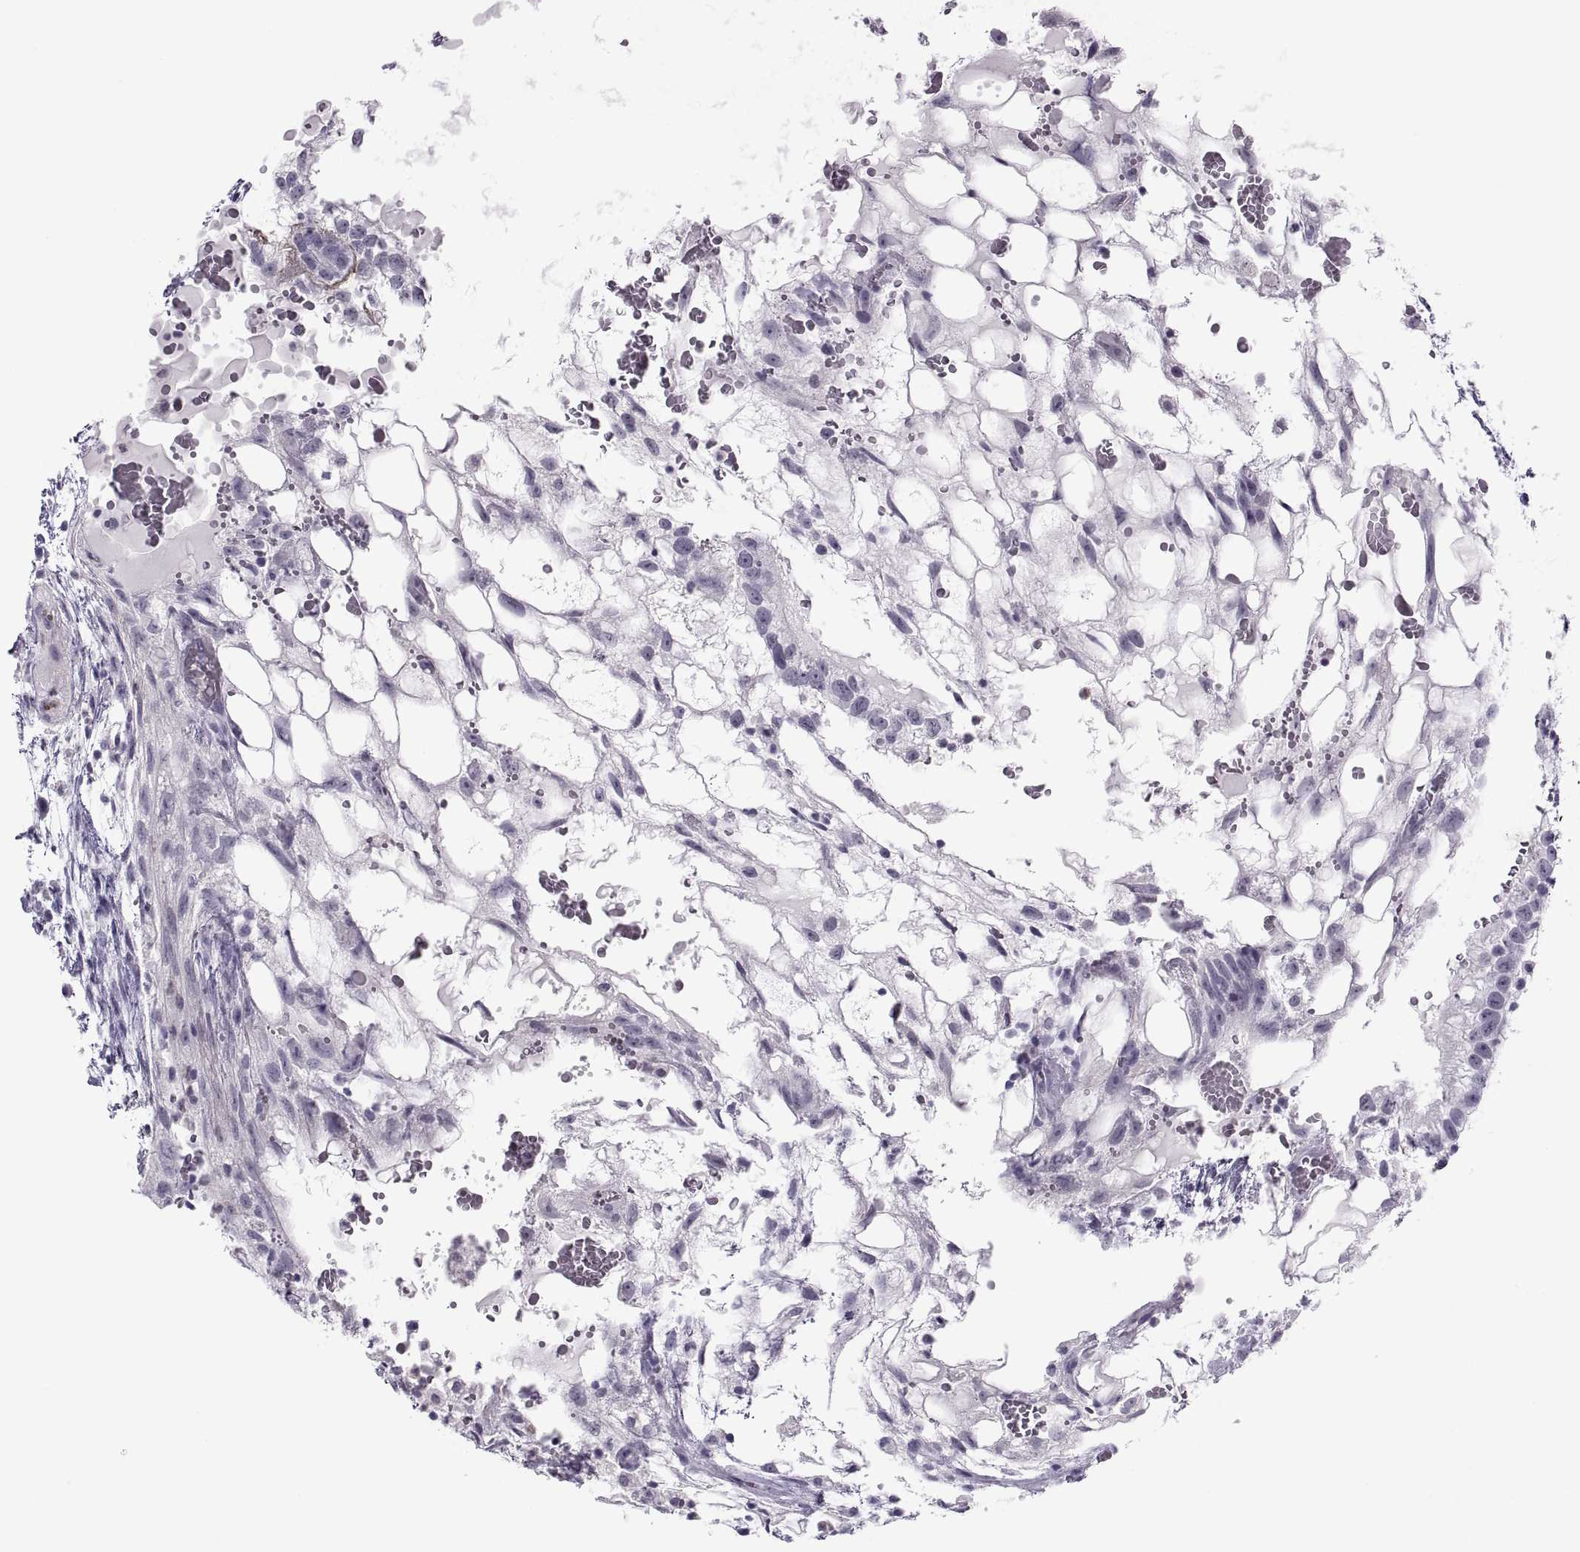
{"staining": {"intensity": "negative", "quantity": "none", "location": "none"}, "tissue": "testis cancer", "cell_type": "Tumor cells", "image_type": "cancer", "snomed": [{"axis": "morphology", "description": "Normal tissue, NOS"}, {"axis": "morphology", "description": "Carcinoma, Embryonal, NOS"}, {"axis": "topography", "description": "Testis"}], "caption": "This is a photomicrograph of immunohistochemistry (IHC) staining of testis cancer (embryonal carcinoma), which shows no positivity in tumor cells. (Stains: DAB (3,3'-diaminobenzidine) immunohistochemistry (IHC) with hematoxylin counter stain, Microscopy: brightfield microscopy at high magnification).", "gene": "C3orf22", "patient": {"sex": "male", "age": 32}}